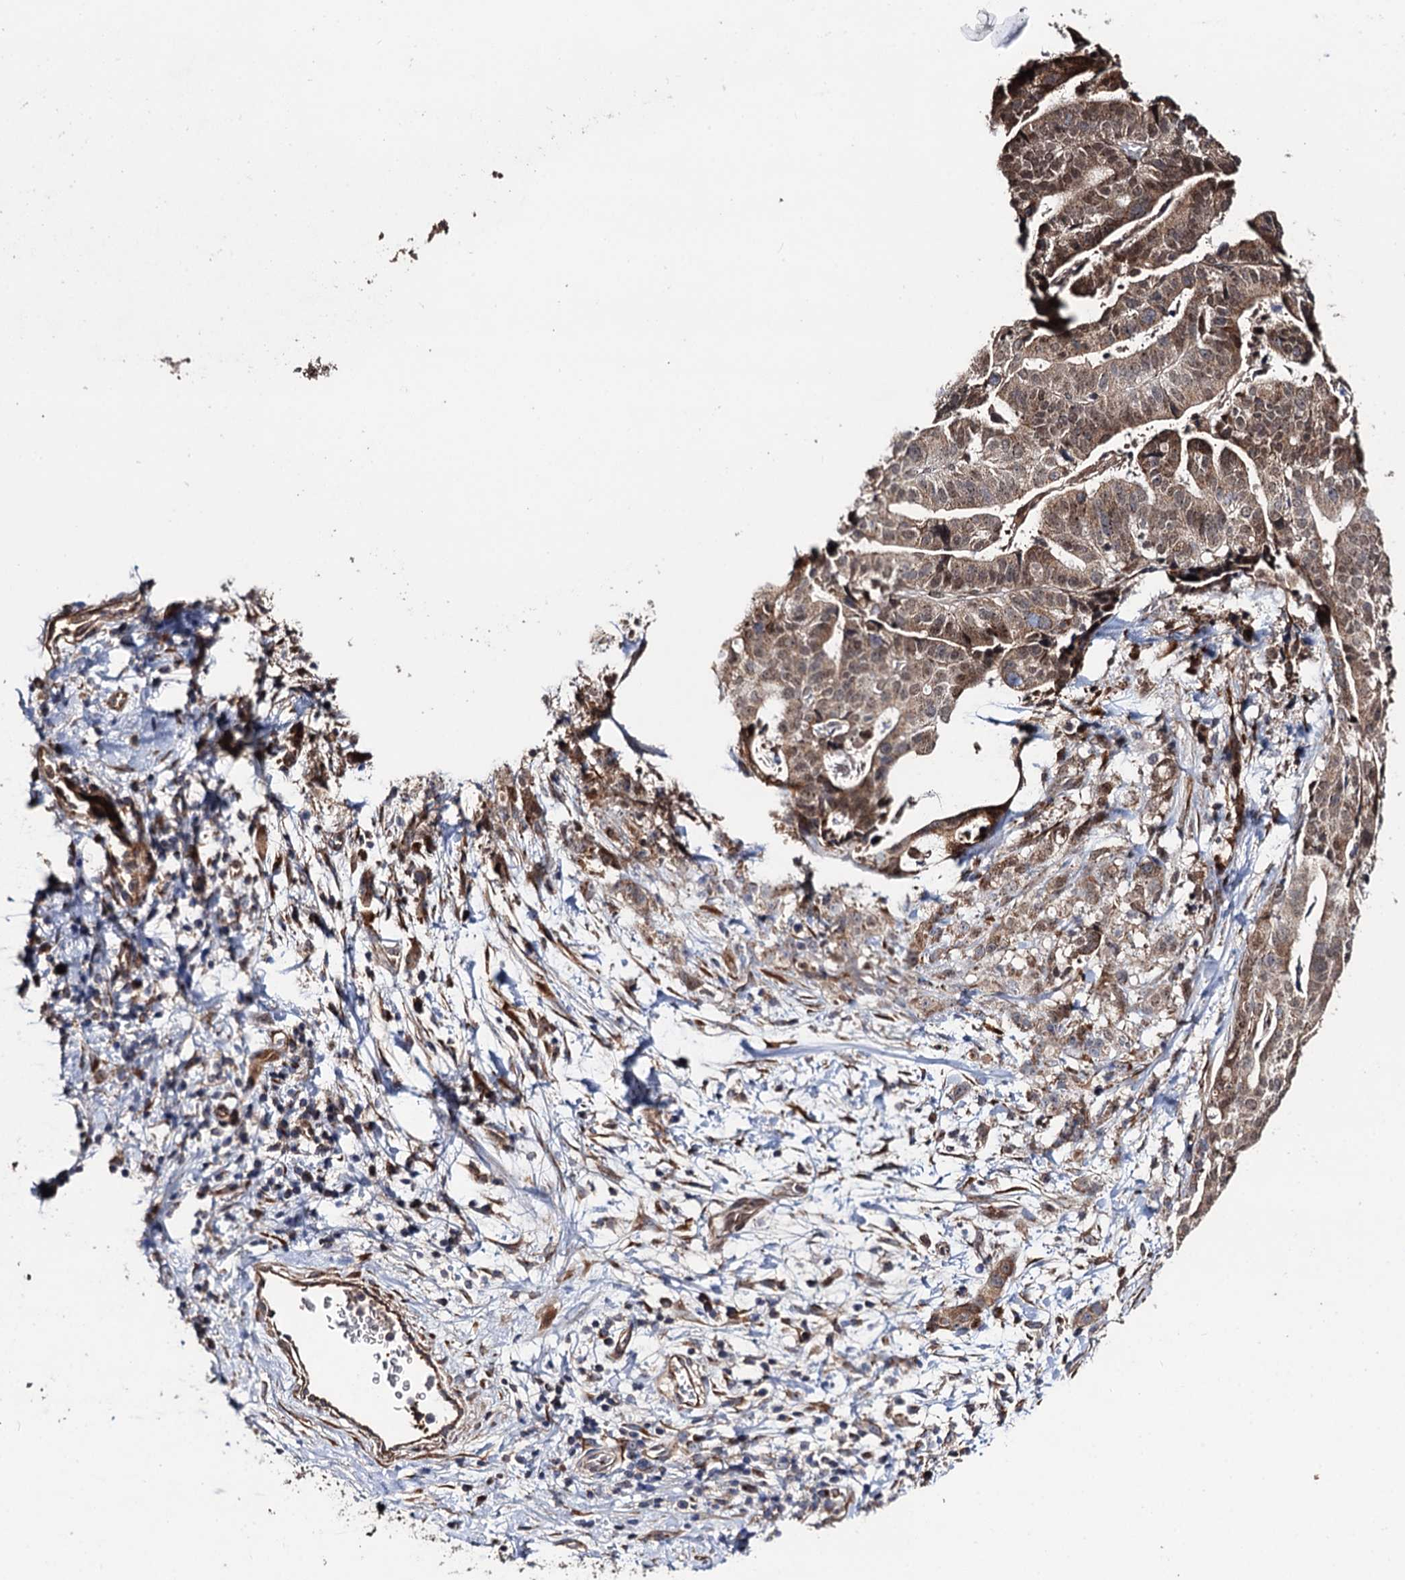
{"staining": {"intensity": "weak", "quantity": ">75%", "location": "cytoplasmic/membranous"}, "tissue": "stomach cancer", "cell_type": "Tumor cells", "image_type": "cancer", "snomed": [{"axis": "morphology", "description": "Adenocarcinoma, NOS"}, {"axis": "topography", "description": "Stomach"}], "caption": "IHC staining of stomach cancer, which shows low levels of weak cytoplasmic/membranous staining in approximately >75% of tumor cells indicating weak cytoplasmic/membranous protein expression. The staining was performed using DAB (brown) for protein detection and nuclei were counterstained in hematoxylin (blue).", "gene": "LRRC63", "patient": {"sex": "male", "age": 48}}